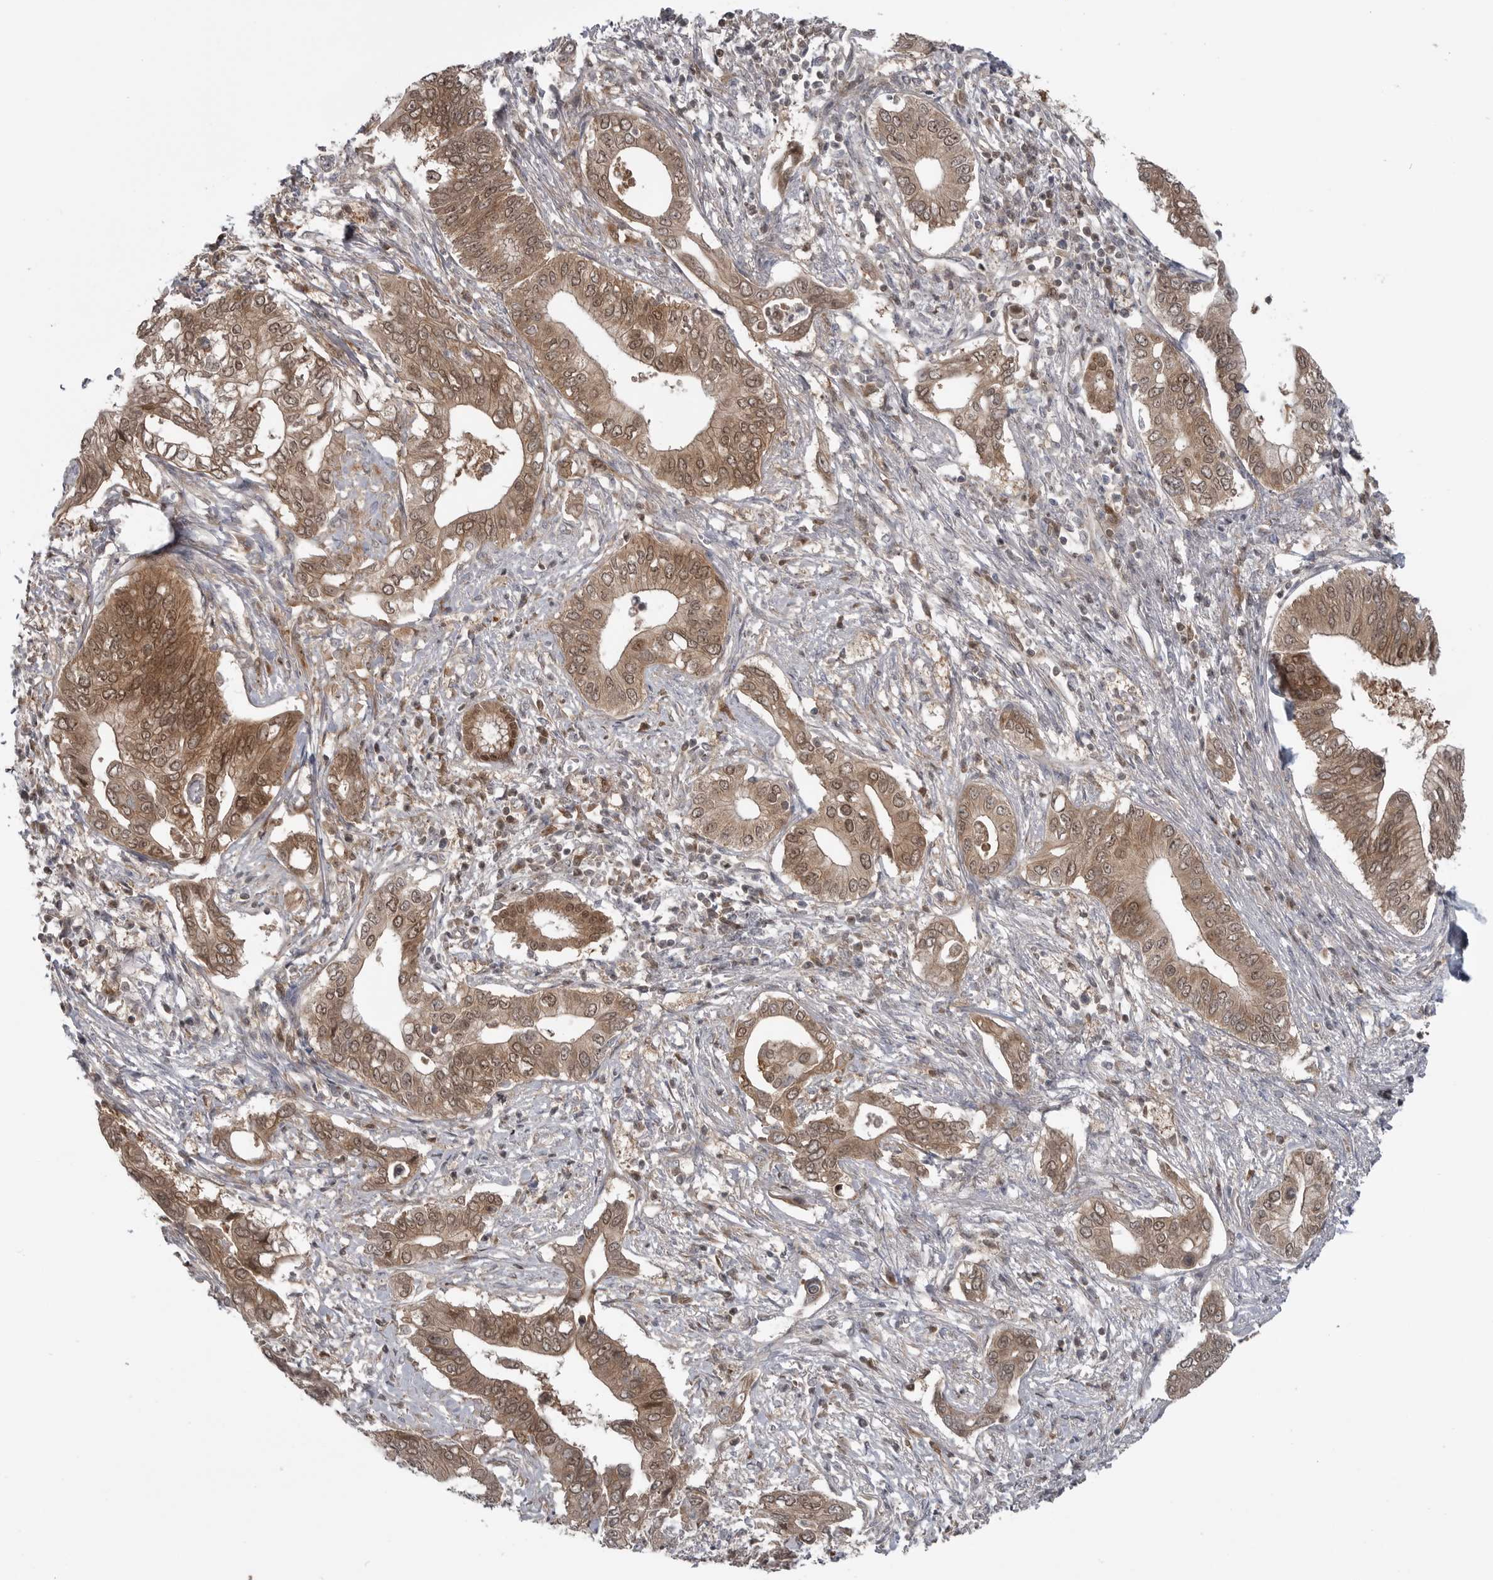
{"staining": {"intensity": "moderate", "quantity": ">75%", "location": "cytoplasmic/membranous,nuclear"}, "tissue": "pancreatic cancer", "cell_type": "Tumor cells", "image_type": "cancer", "snomed": [{"axis": "morphology", "description": "Normal tissue, NOS"}, {"axis": "morphology", "description": "Adenocarcinoma, NOS"}, {"axis": "topography", "description": "Pancreas"}, {"axis": "topography", "description": "Peripheral nerve tissue"}], "caption": "Immunohistochemical staining of human pancreatic adenocarcinoma exhibits medium levels of moderate cytoplasmic/membranous and nuclear protein staining in approximately >75% of tumor cells. Using DAB (brown) and hematoxylin (blue) stains, captured at high magnification using brightfield microscopy.", "gene": "MAPK13", "patient": {"sex": "male", "age": 59}}